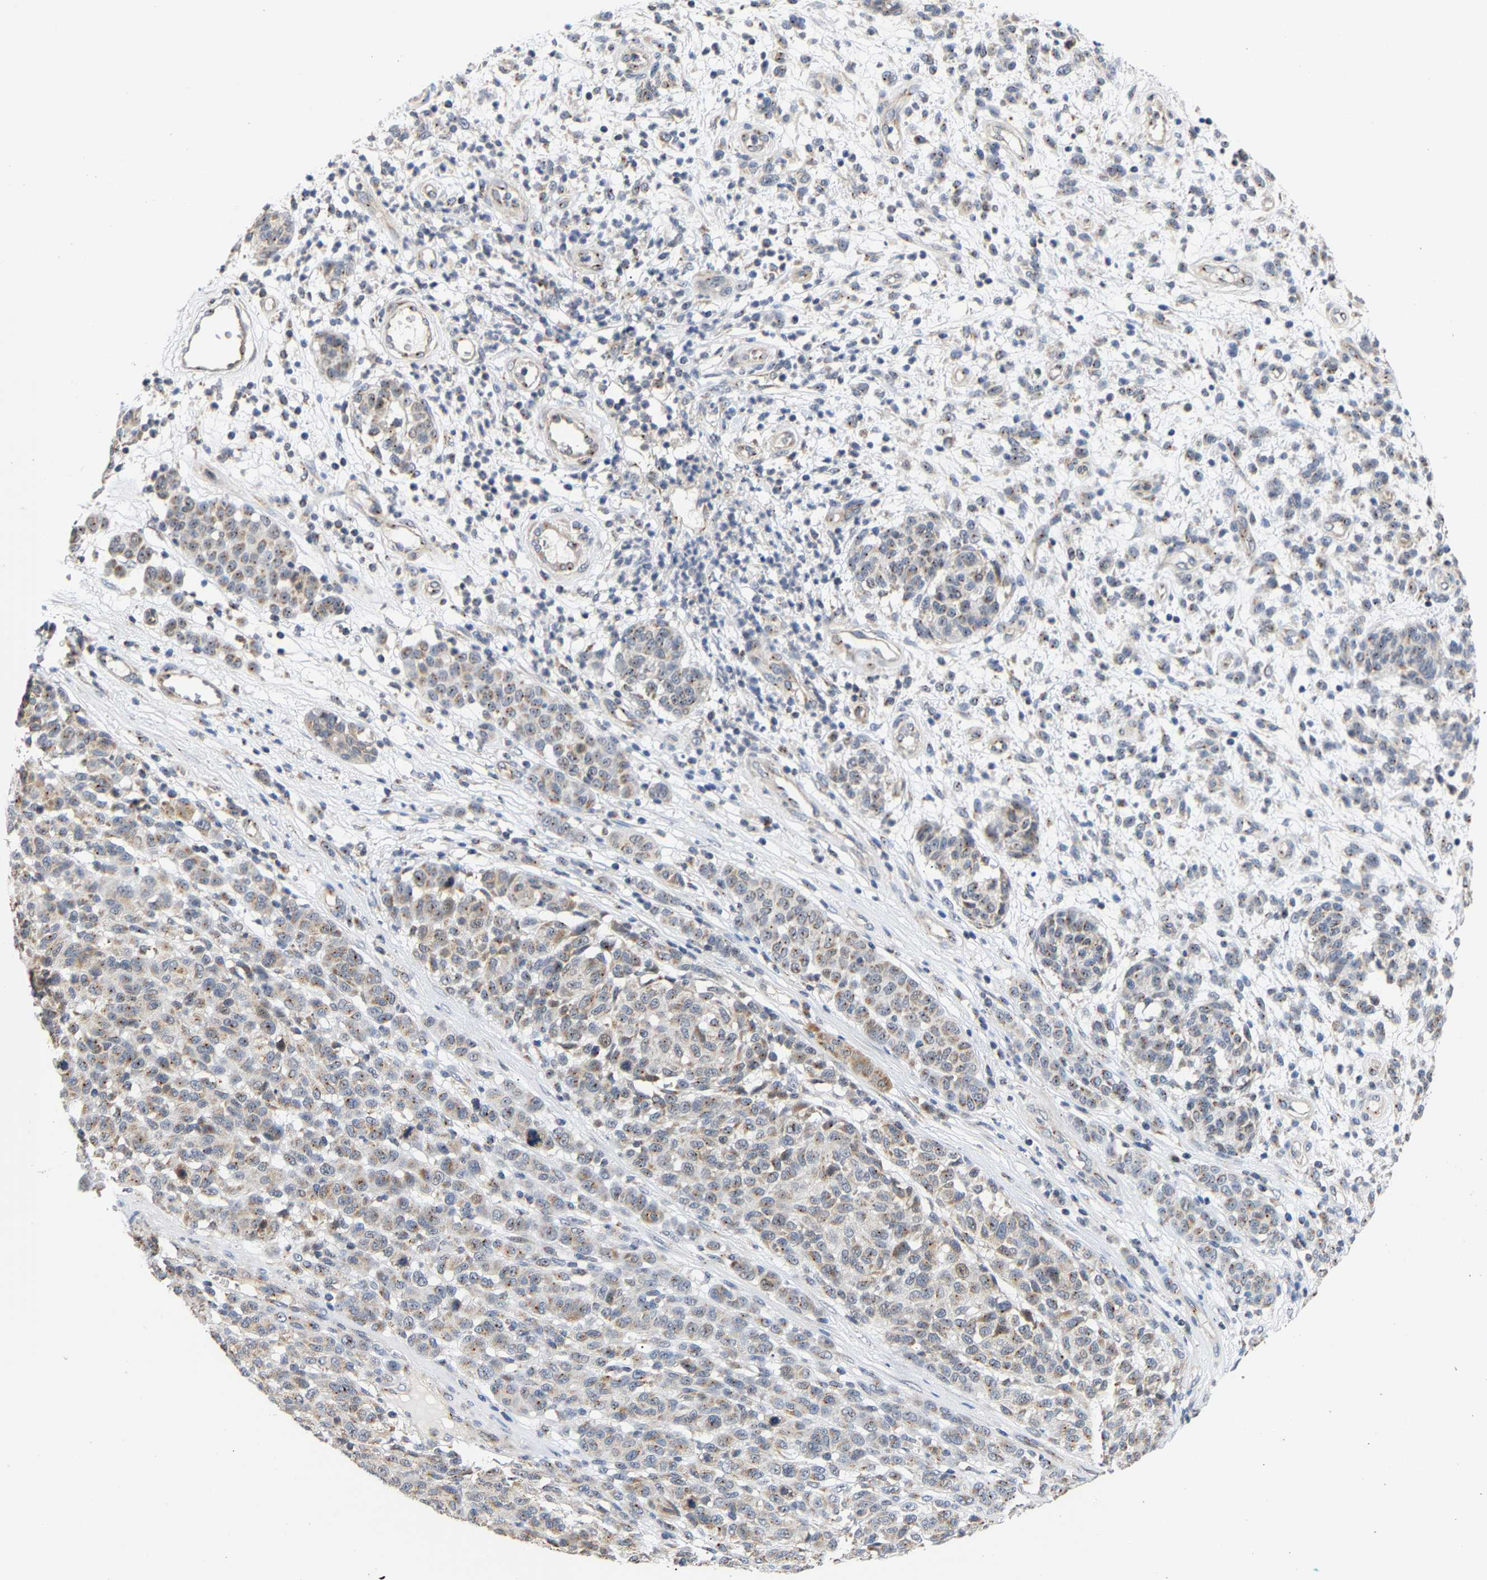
{"staining": {"intensity": "moderate", "quantity": ">75%", "location": "cytoplasmic/membranous"}, "tissue": "melanoma", "cell_type": "Tumor cells", "image_type": "cancer", "snomed": [{"axis": "morphology", "description": "Malignant melanoma, NOS"}, {"axis": "topography", "description": "Skin"}], "caption": "High-power microscopy captured an immunohistochemistry (IHC) micrograph of malignant melanoma, revealing moderate cytoplasmic/membranous expression in approximately >75% of tumor cells.", "gene": "PCNT", "patient": {"sex": "male", "age": 59}}